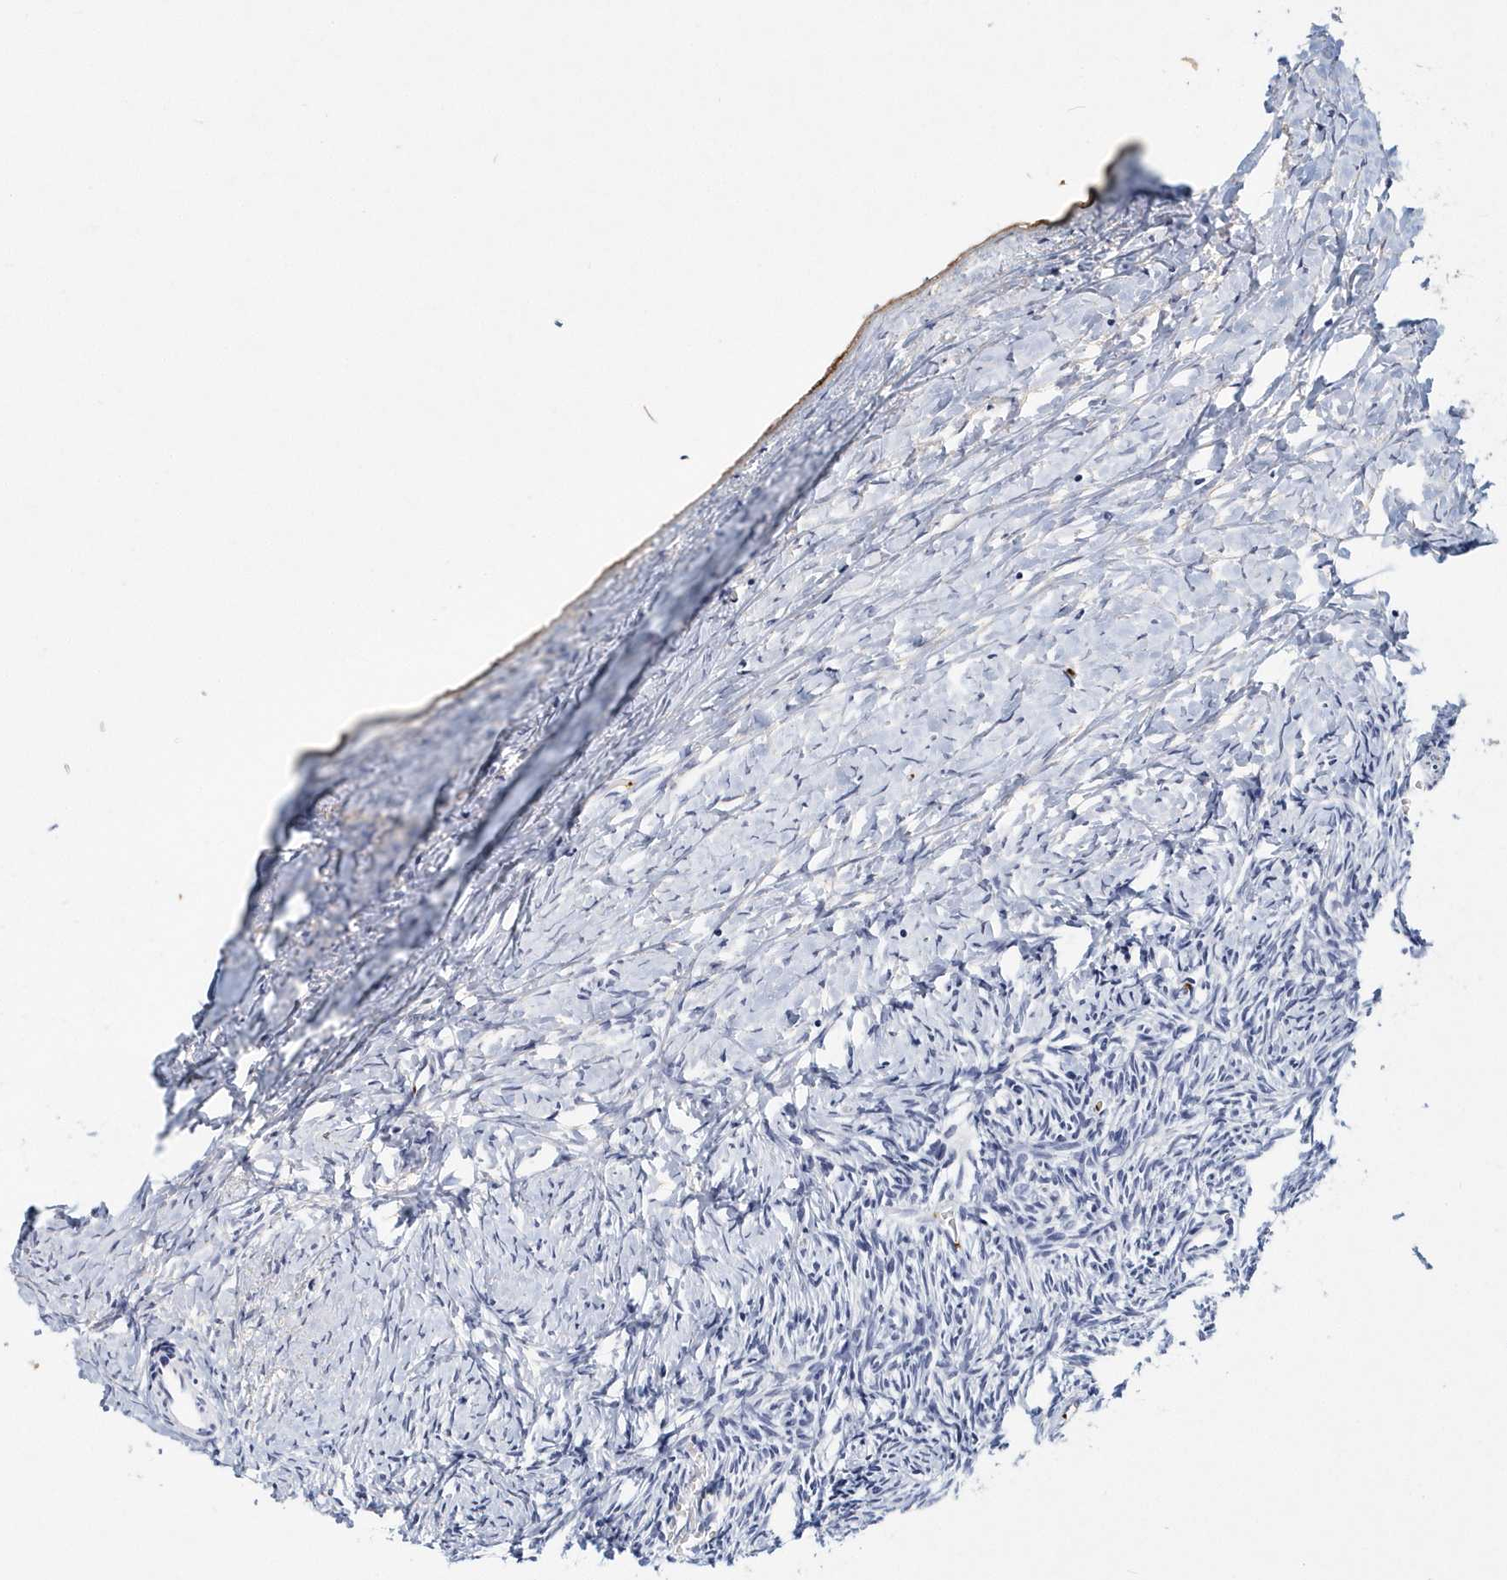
{"staining": {"intensity": "negative", "quantity": "none", "location": "none"}, "tissue": "ovary", "cell_type": "Follicle cells", "image_type": "normal", "snomed": [{"axis": "morphology", "description": "Normal tissue, NOS"}, {"axis": "morphology", "description": "Developmental malformation"}, {"axis": "topography", "description": "Ovary"}], "caption": "This is an immunohistochemistry (IHC) micrograph of unremarkable human ovary. There is no positivity in follicle cells.", "gene": "ITGA2B", "patient": {"sex": "female", "age": 39}}